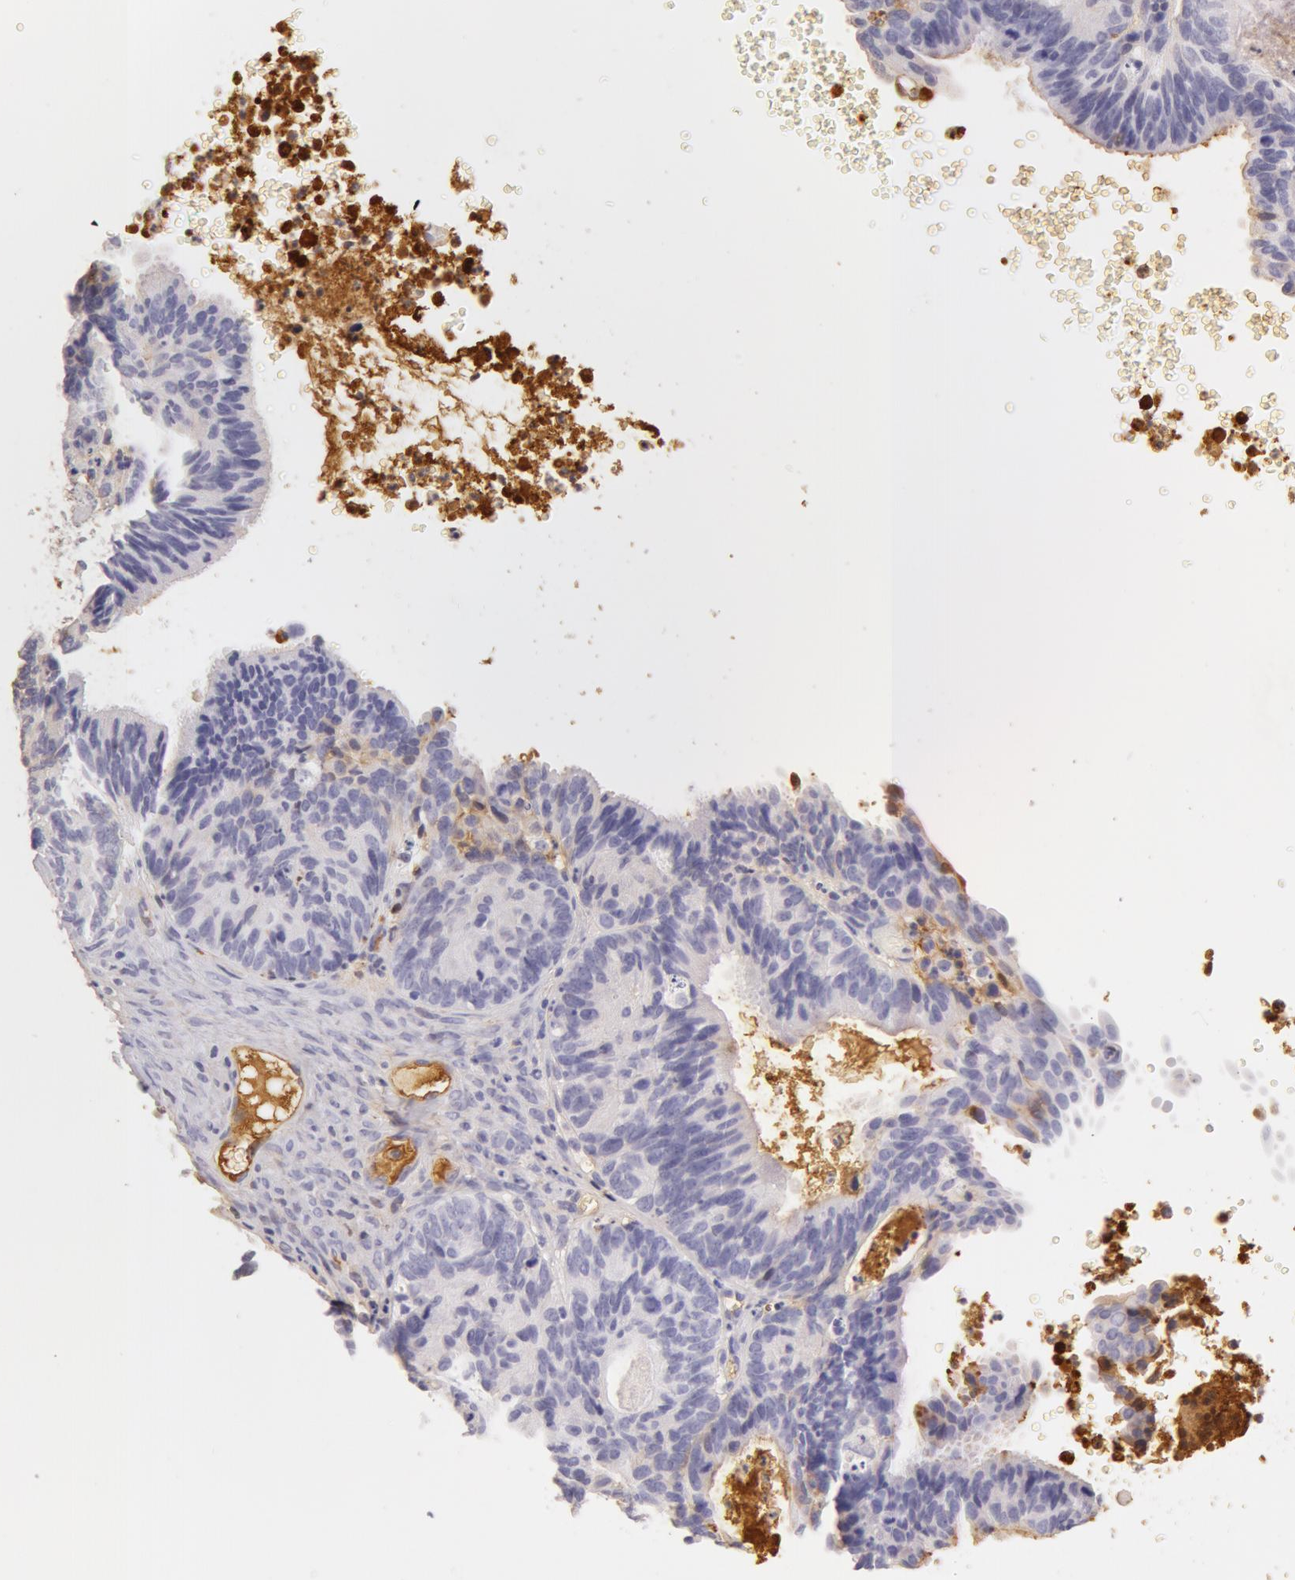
{"staining": {"intensity": "negative", "quantity": "none", "location": "none"}, "tissue": "ovarian cancer", "cell_type": "Tumor cells", "image_type": "cancer", "snomed": [{"axis": "morphology", "description": "Carcinoma, endometroid"}, {"axis": "topography", "description": "Ovary"}], "caption": "Protein analysis of ovarian cancer demonstrates no significant staining in tumor cells. (DAB immunohistochemistry (IHC), high magnification).", "gene": "AHSG", "patient": {"sex": "female", "age": 52}}